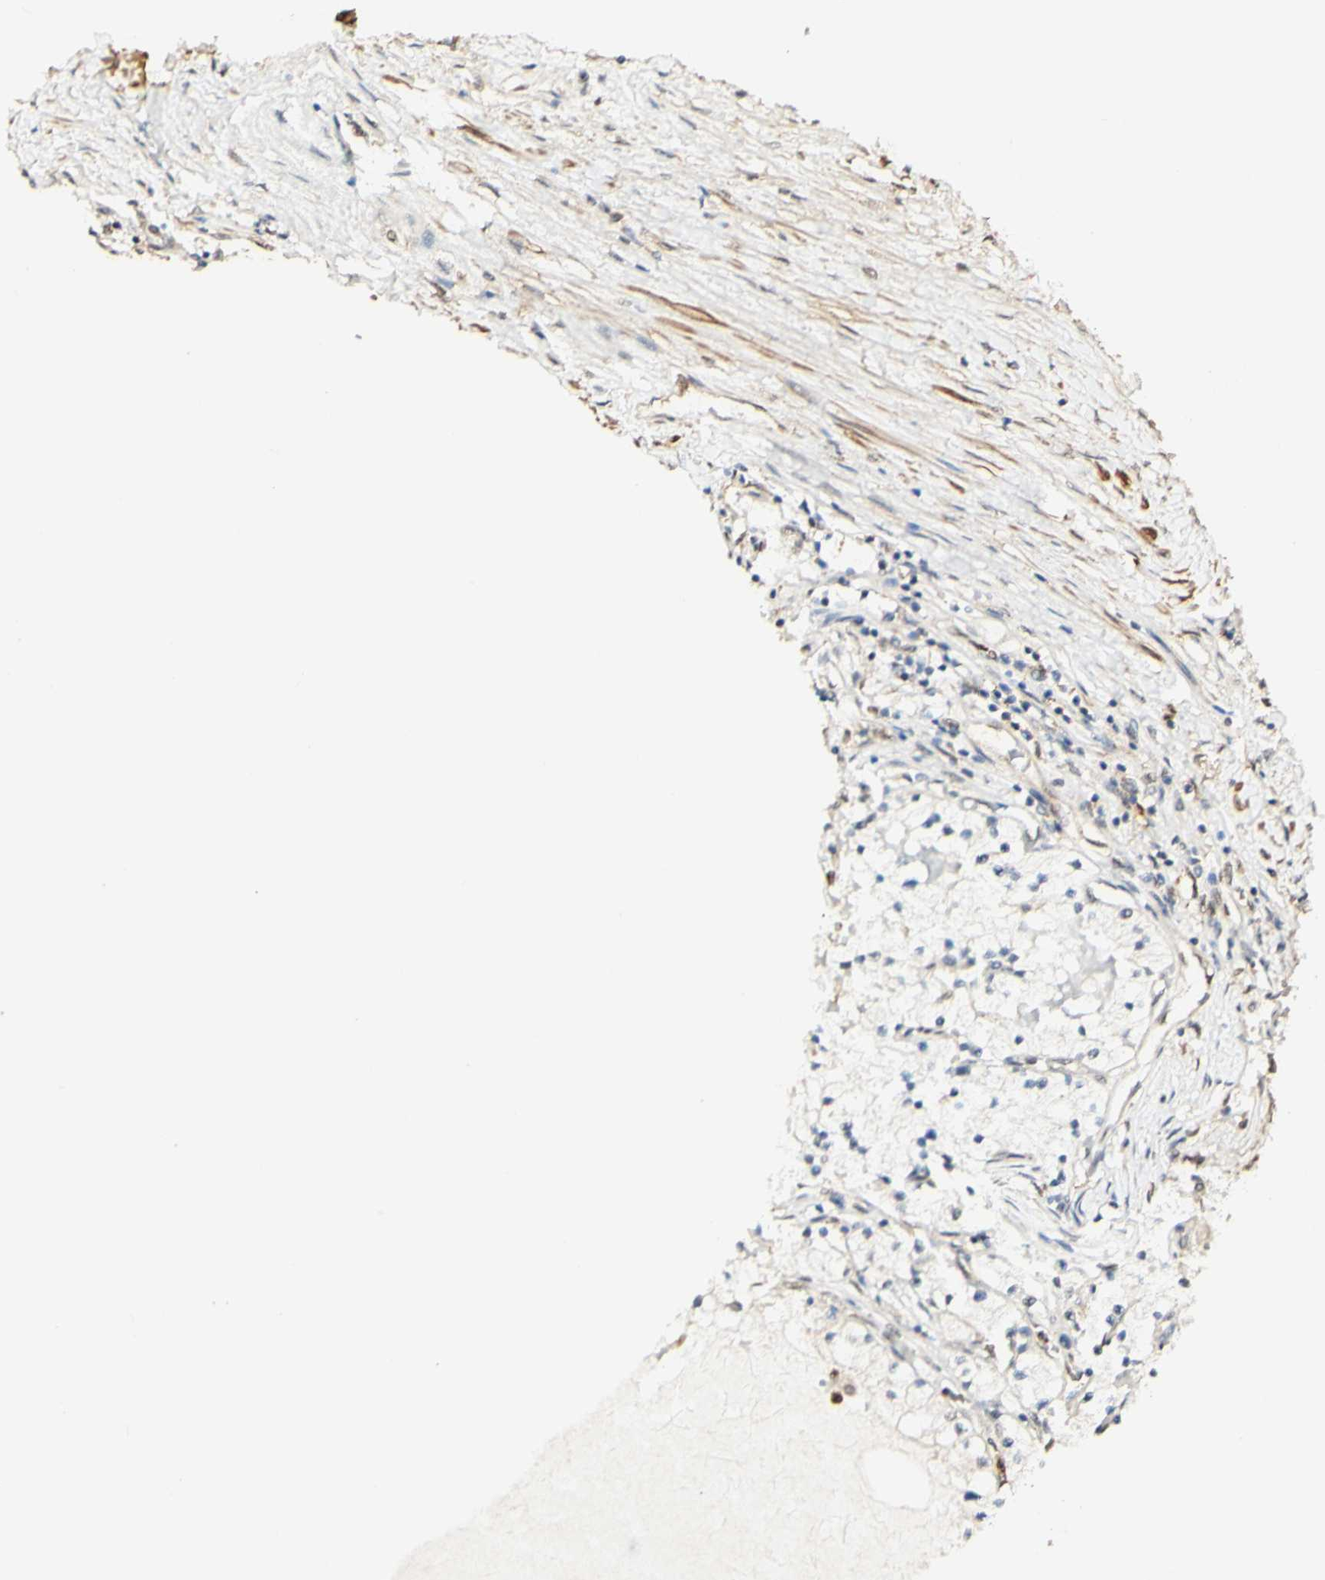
{"staining": {"intensity": "negative", "quantity": "none", "location": "none"}, "tissue": "renal cancer", "cell_type": "Tumor cells", "image_type": "cancer", "snomed": [{"axis": "morphology", "description": "Adenocarcinoma, NOS"}, {"axis": "topography", "description": "Kidney"}], "caption": "High magnification brightfield microscopy of renal cancer (adenocarcinoma) stained with DAB (brown) and counterstained with hematoxylin (blue): tumor cells show no significant expression.", "gene": "MAP3K4", "patient": {"sex": "male", "age": 68}}